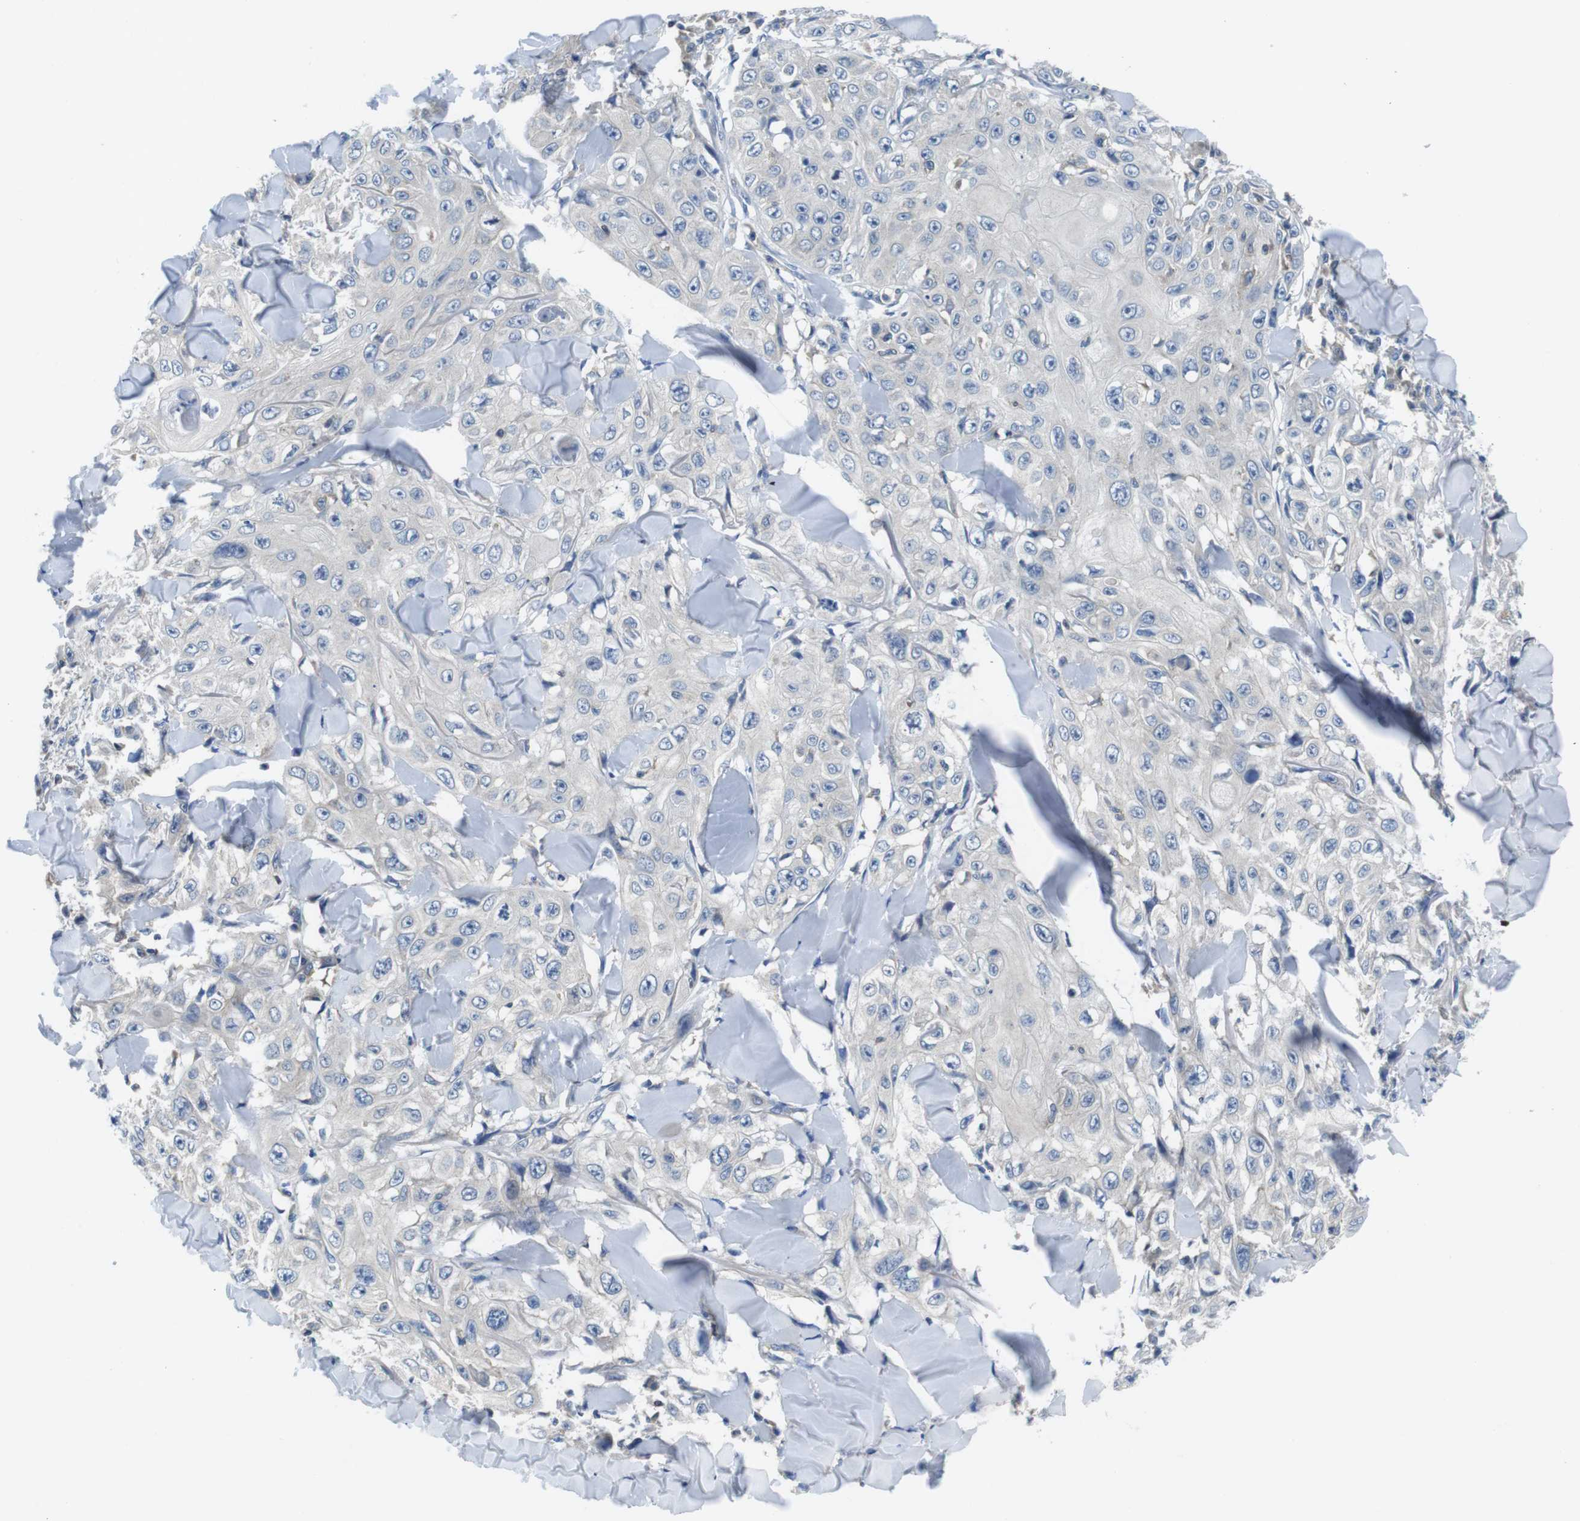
{"staining": {"intensity": "negative", "quantity": "none", "location": "none"}, "tissue": "skin cancer", "cell_type": "Tumor cells", "image_type": "cancer", "snomed": [{"axis": "morphology", "description": "Squamous cell carcinoma, NOS"}, {"axis": "topography", "description": "Skin"}], "caption": "IHC photomicrograph of squamous cell carcinoma (skin) stained for a protein (brown), which displays no expression in tumor cells.", "gene": "PIK3CD", "patient": {"sex": "male", "age": 86}}